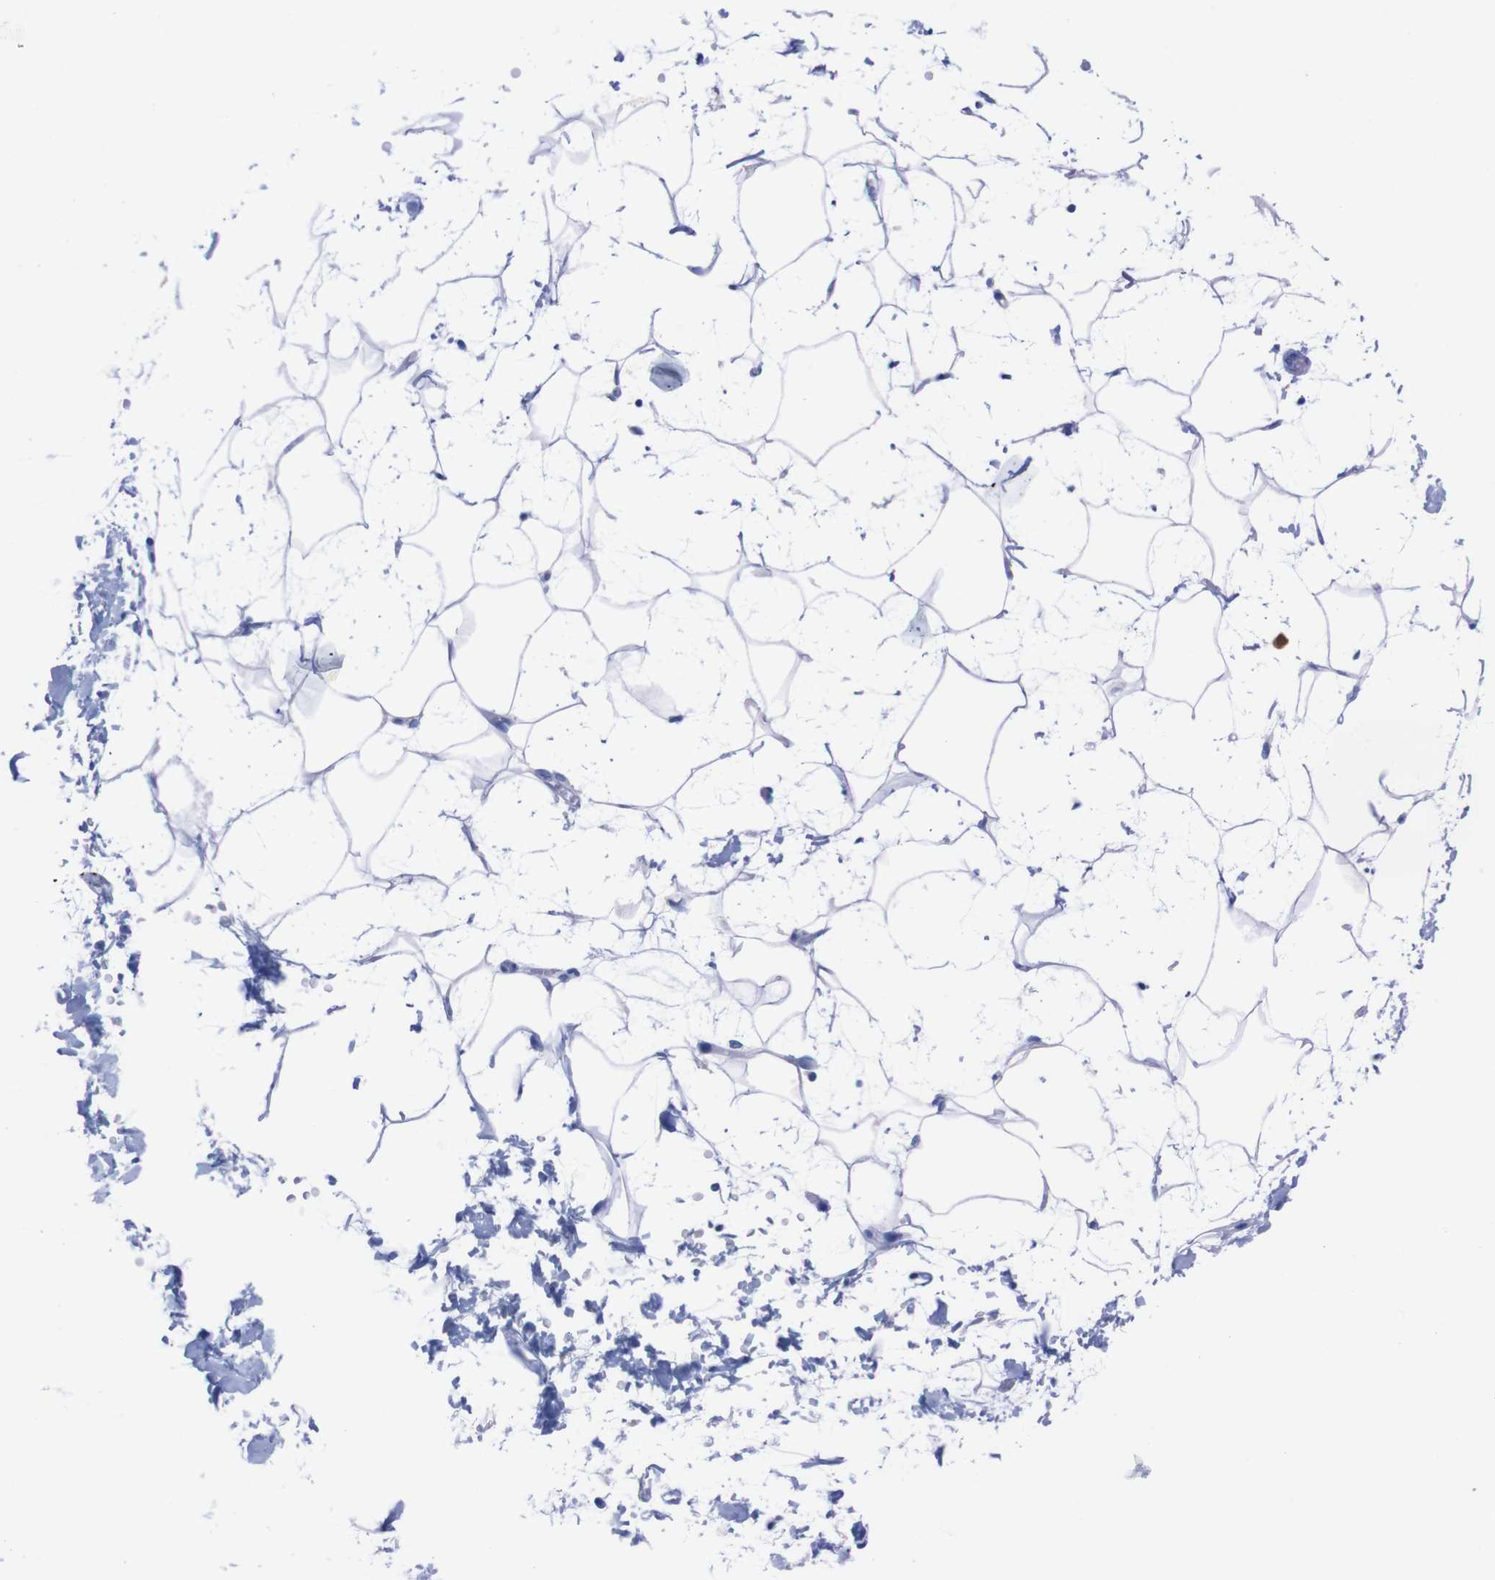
{"staining": {"intensity": "negative", "quantity": "none", "location": "none"}, "tissue": "adipose tissue", "cell_type": "Adipocytes", "image_type": "normal", "snomed": [{"axis": "morphology", "description": "Normal tissue, NOS"}, {"axis": "topography", "description": "Soft tissue"}], "caption": "The image exhibits no staining of adipocytes in normal adipose tissue.", "gene": "TMEM243", "patient": {"sex": "male", "age": 72}}